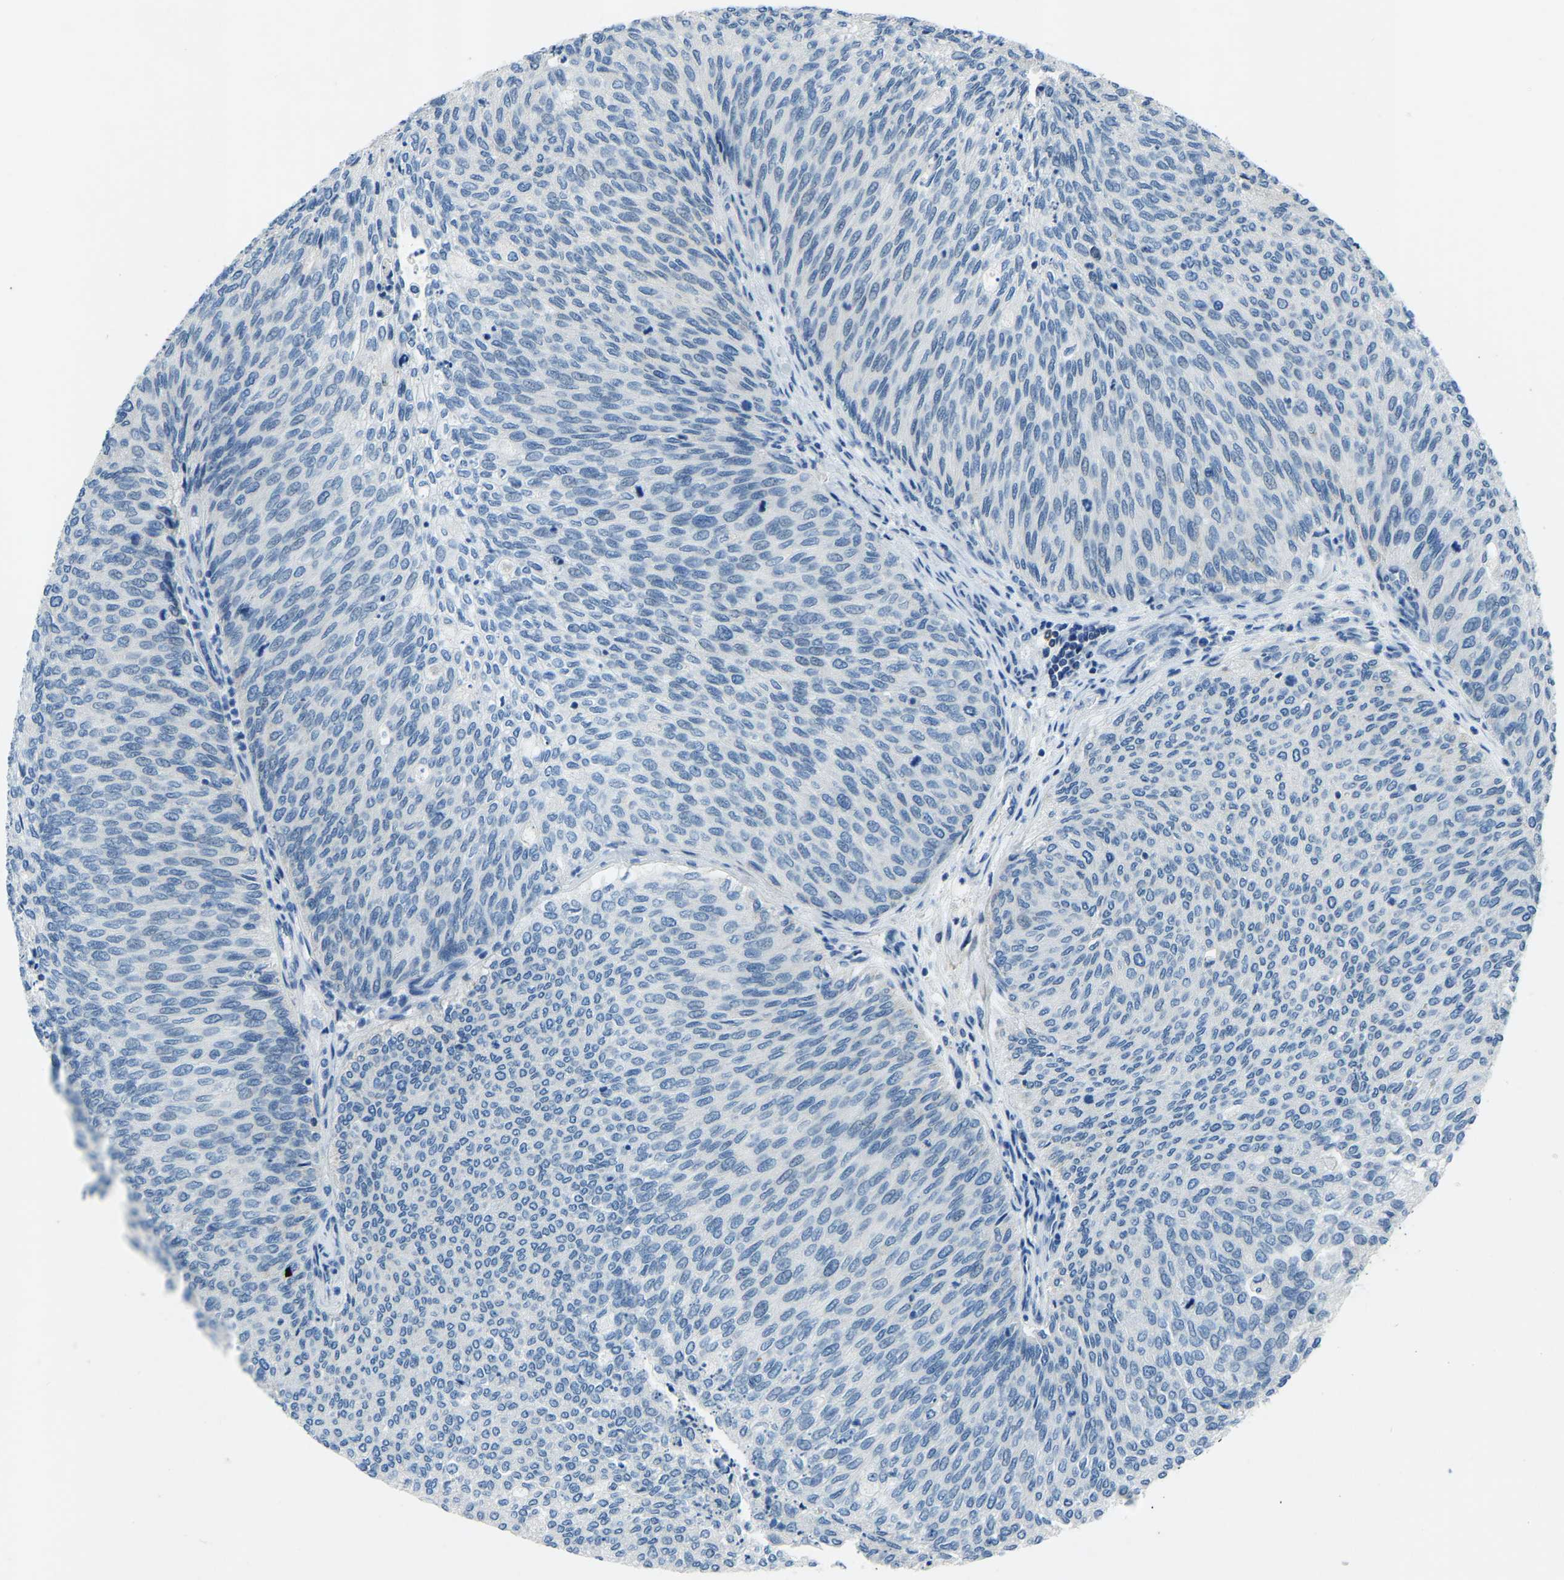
{"staining": {"intensity": "negative", "quantity": "none", "location": "none"}, "tissue": "urothelial cancer", "cell_type": "Tumor cells", "image_type": "cancer", "snomed": [{"axis": "morphology", "description": "Urothelial carcinoma, Low grade"}, {"axis": "topography", "description": "Urinary bladder"}], "caption": "IHC histopathology image of human urothelial carcinoma (low-grade) stained for a protein (brown), which demonstrates no positivity in tumor cells.", "gene": "XIRP1", "patient": {"sex": "female", "age": 79}}